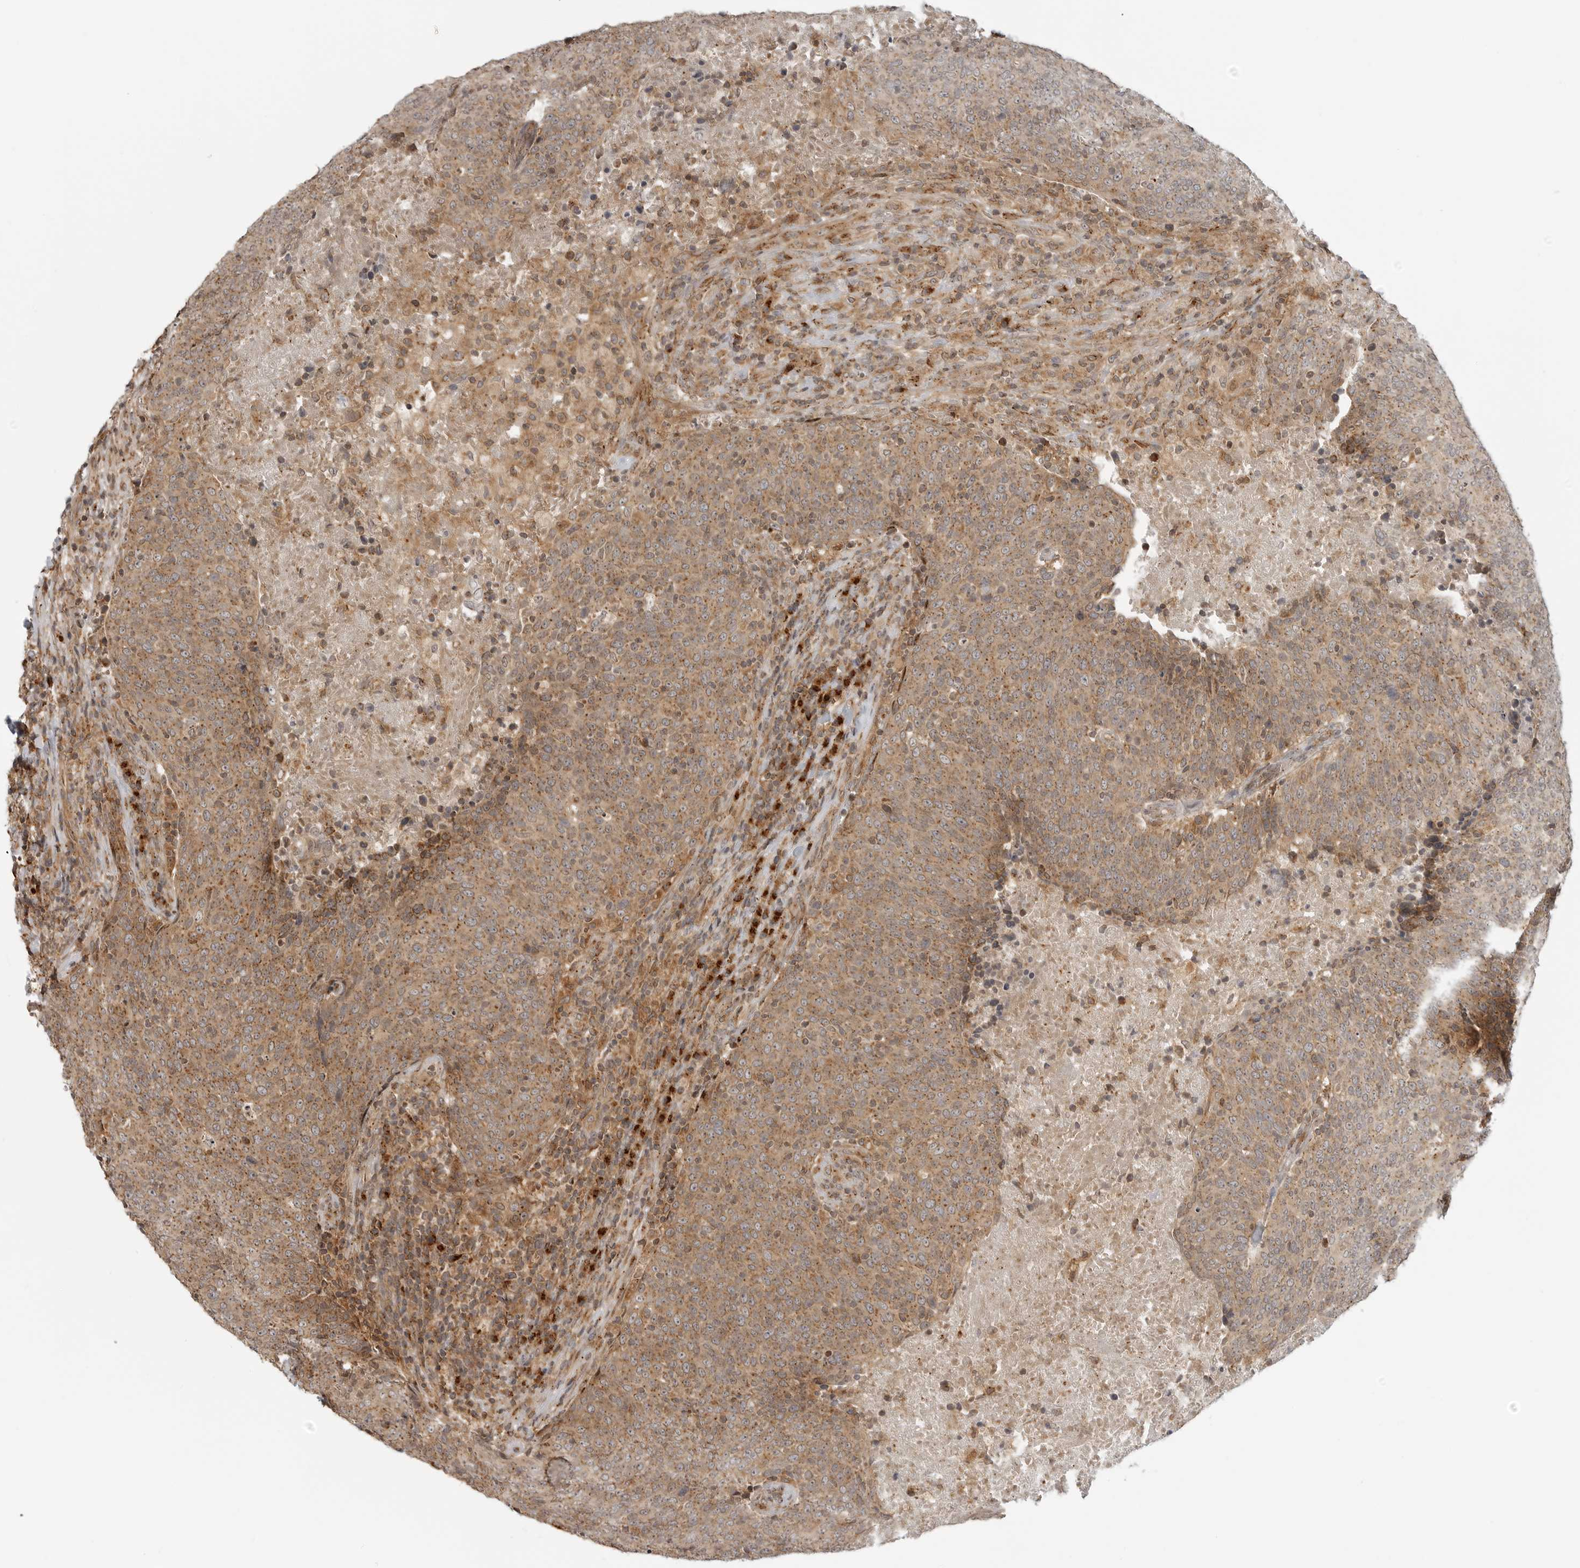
{"staining": {"intensity": "moderate", "quantity": ">75%", "location": "cytoplasmic/membranous"}, "tissue": "head and neck cancer", "cell_type": "Tumor cells", "image_type": "cancer", "snomed": [{"axis": "morphology", "description": "Squamous cell carcinoma, NOS"}, {"axis": "morphology", "description": "Squamous cell carcinoma, metastatic, NOS"}, {"axis": "topography", "description": "Lymph node"}, {"axis": "topography", "description": "Head-Neck"}], "caption": "Immunohistochemistry (IHC) micrograph of neoplastic tissue: human head and neck metastatic squamous cell carcinoma stained using immunohistochemistry demonstrates medium levels of moderate protein expression localized specifically in the cytoplasmic/membranous of tumor cells, appearing as a cytoplasmic/membranous brown color.", "gene": "COPA", "patient": {"sex": "male", "age": 62}}